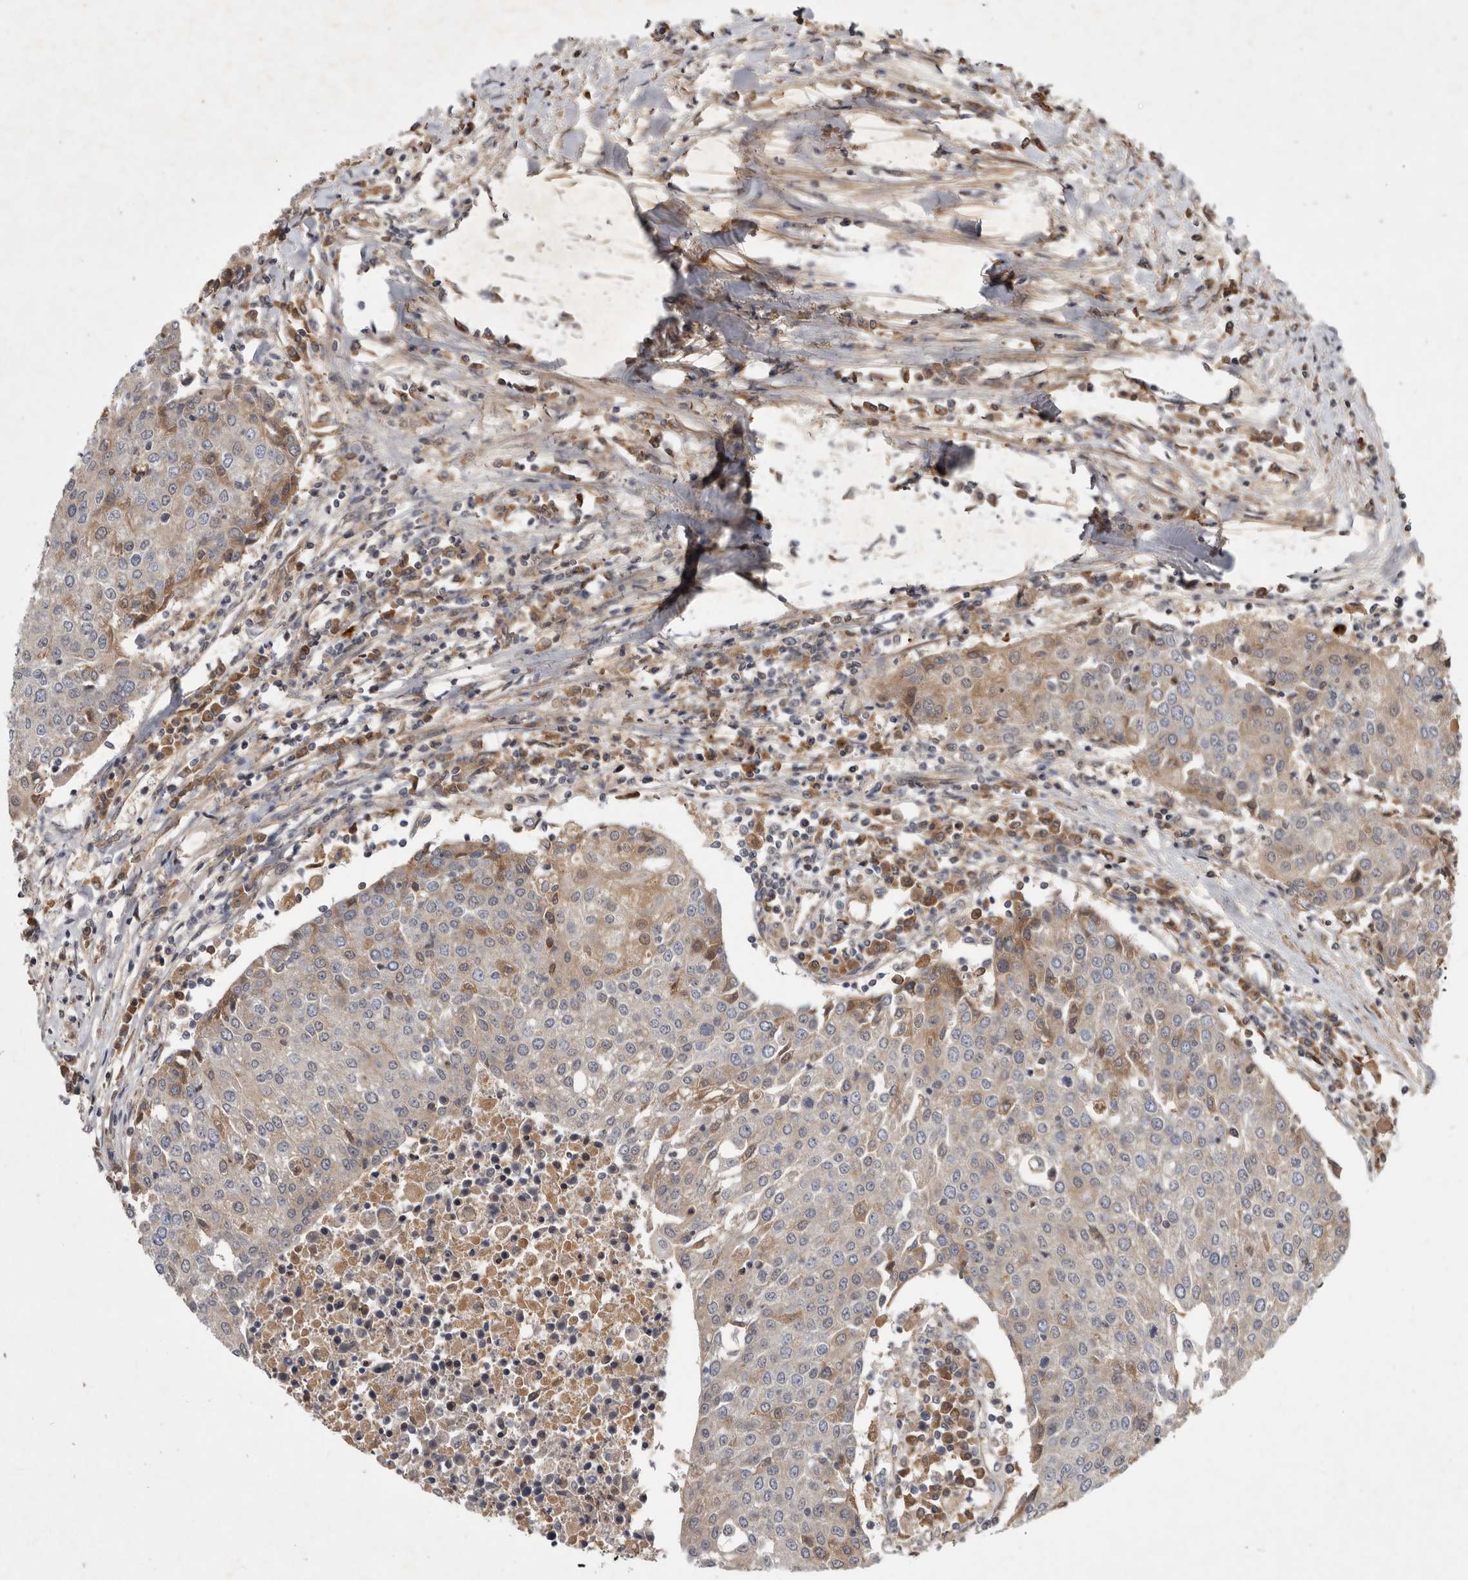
{"staining": {"intensity": "negative", "quantity": "none", "location": "none"}, "tissue": "urothelial cancer", "cell_type": "Tumor cells", "image_type": "cancer", "snomed": [{"axis": "morphology", "description": "Urothelial carcinoma, High grade"}, {"axis": "topography", "description": "Urinary bladder"}], "caption": "A photomicrograph of human urothelial cancer is negative for staining in tumor cells.", "gene": "DNAJC28", "patient": {"sex": "female", "age": 85}}